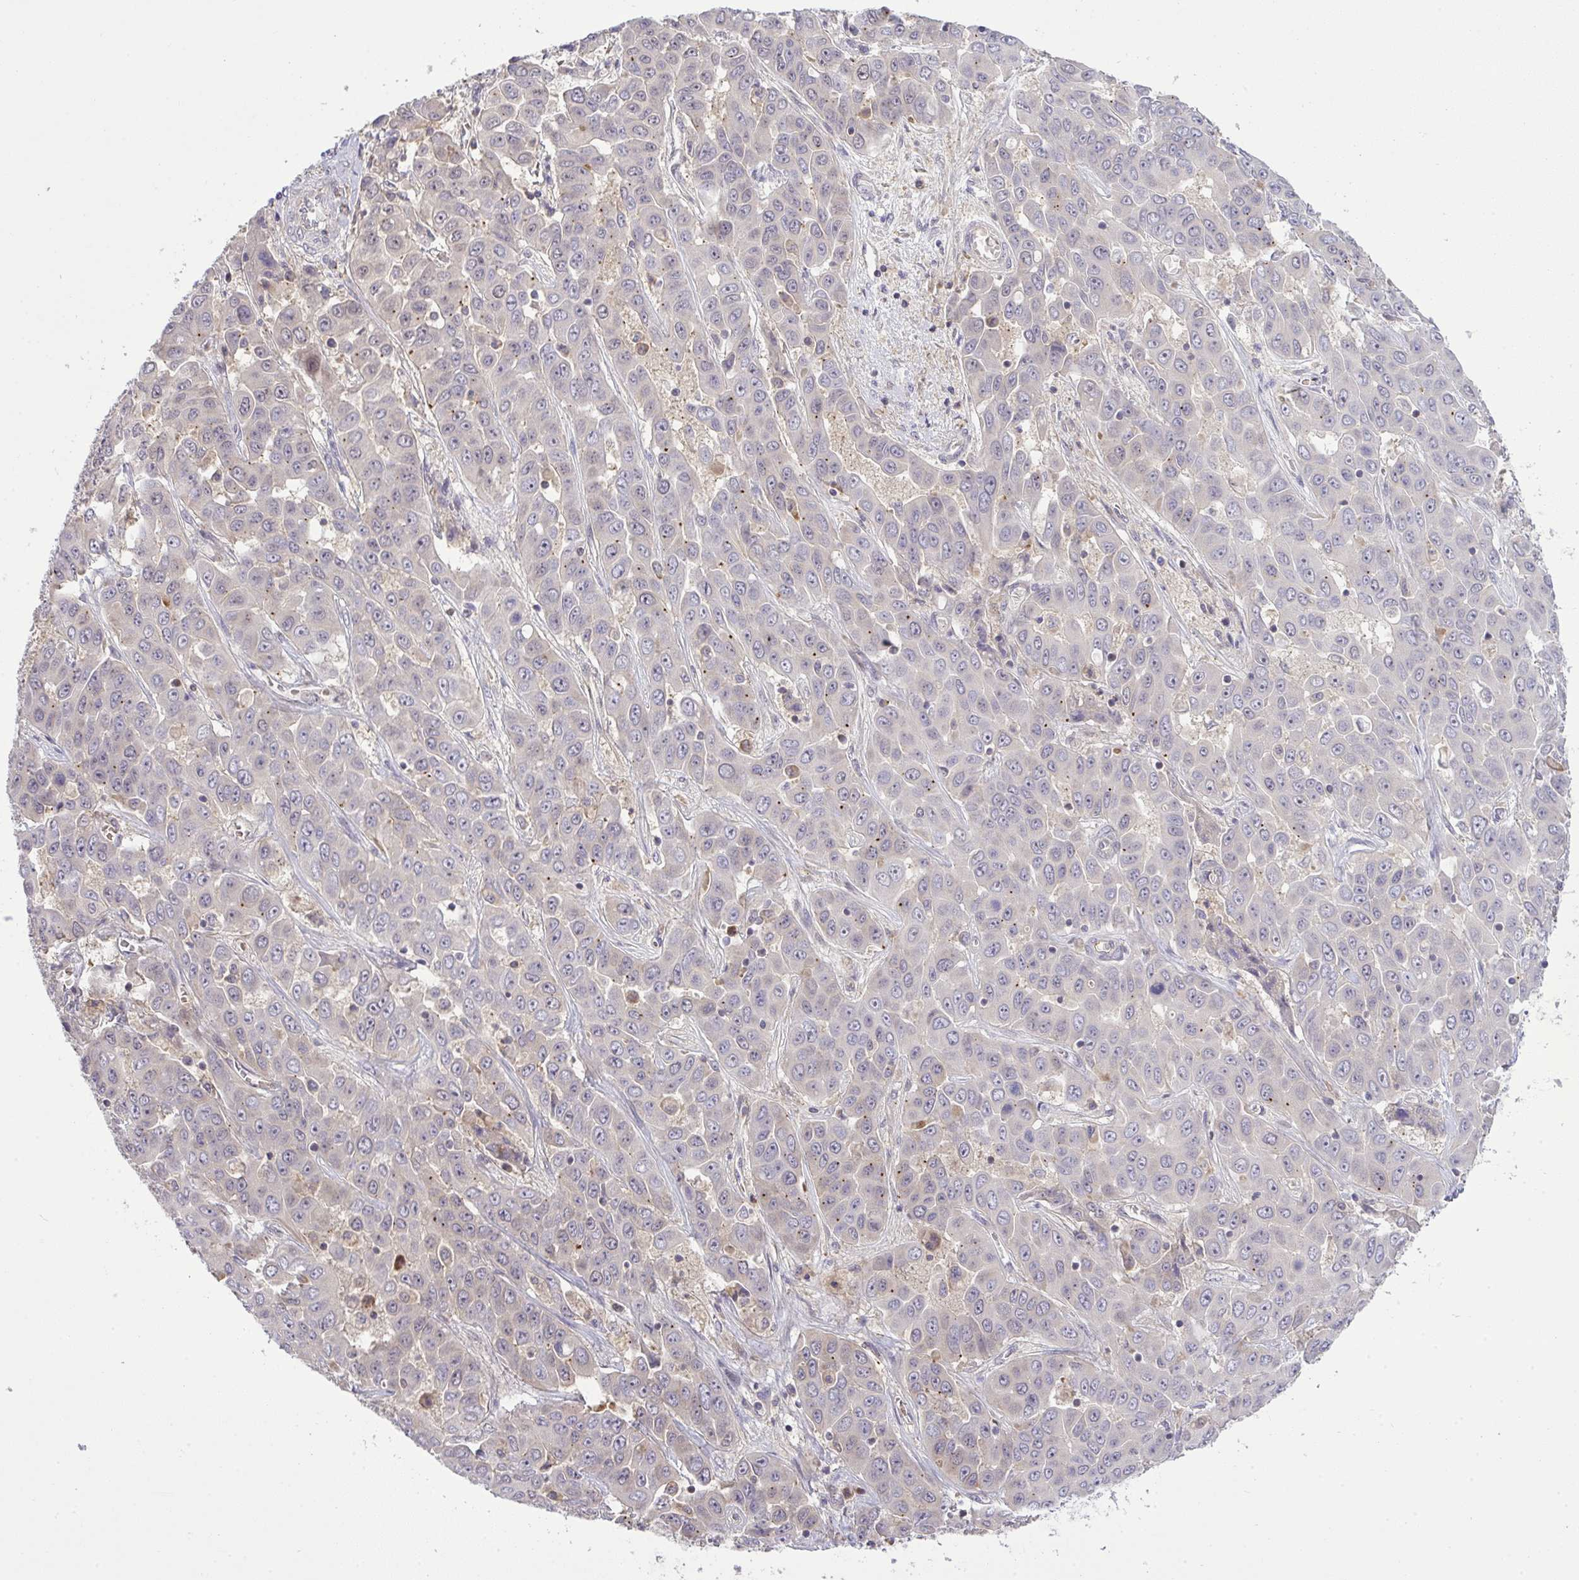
{"staining": {"intensity": "weak", "quantity": "<25%", "location": "cytoplasmic/membranous"}, "tissue": "liver cancer", "cell_type": "Tumor cells", "image_type": "cancer", "snomed": [{"axis": "morphology", "description": "Cholangiocarcinoma"}, {"axis": "topography", "description": "Liver"}], "caption": "DAB (3,3'-diaminobenzidine) immunohistochemical staining of human liver cholangiocarcinoma reveals no significant expression in tumor cells.", "gene": "SLC9A6", "patient": {"sex": "female", "age": 52}}